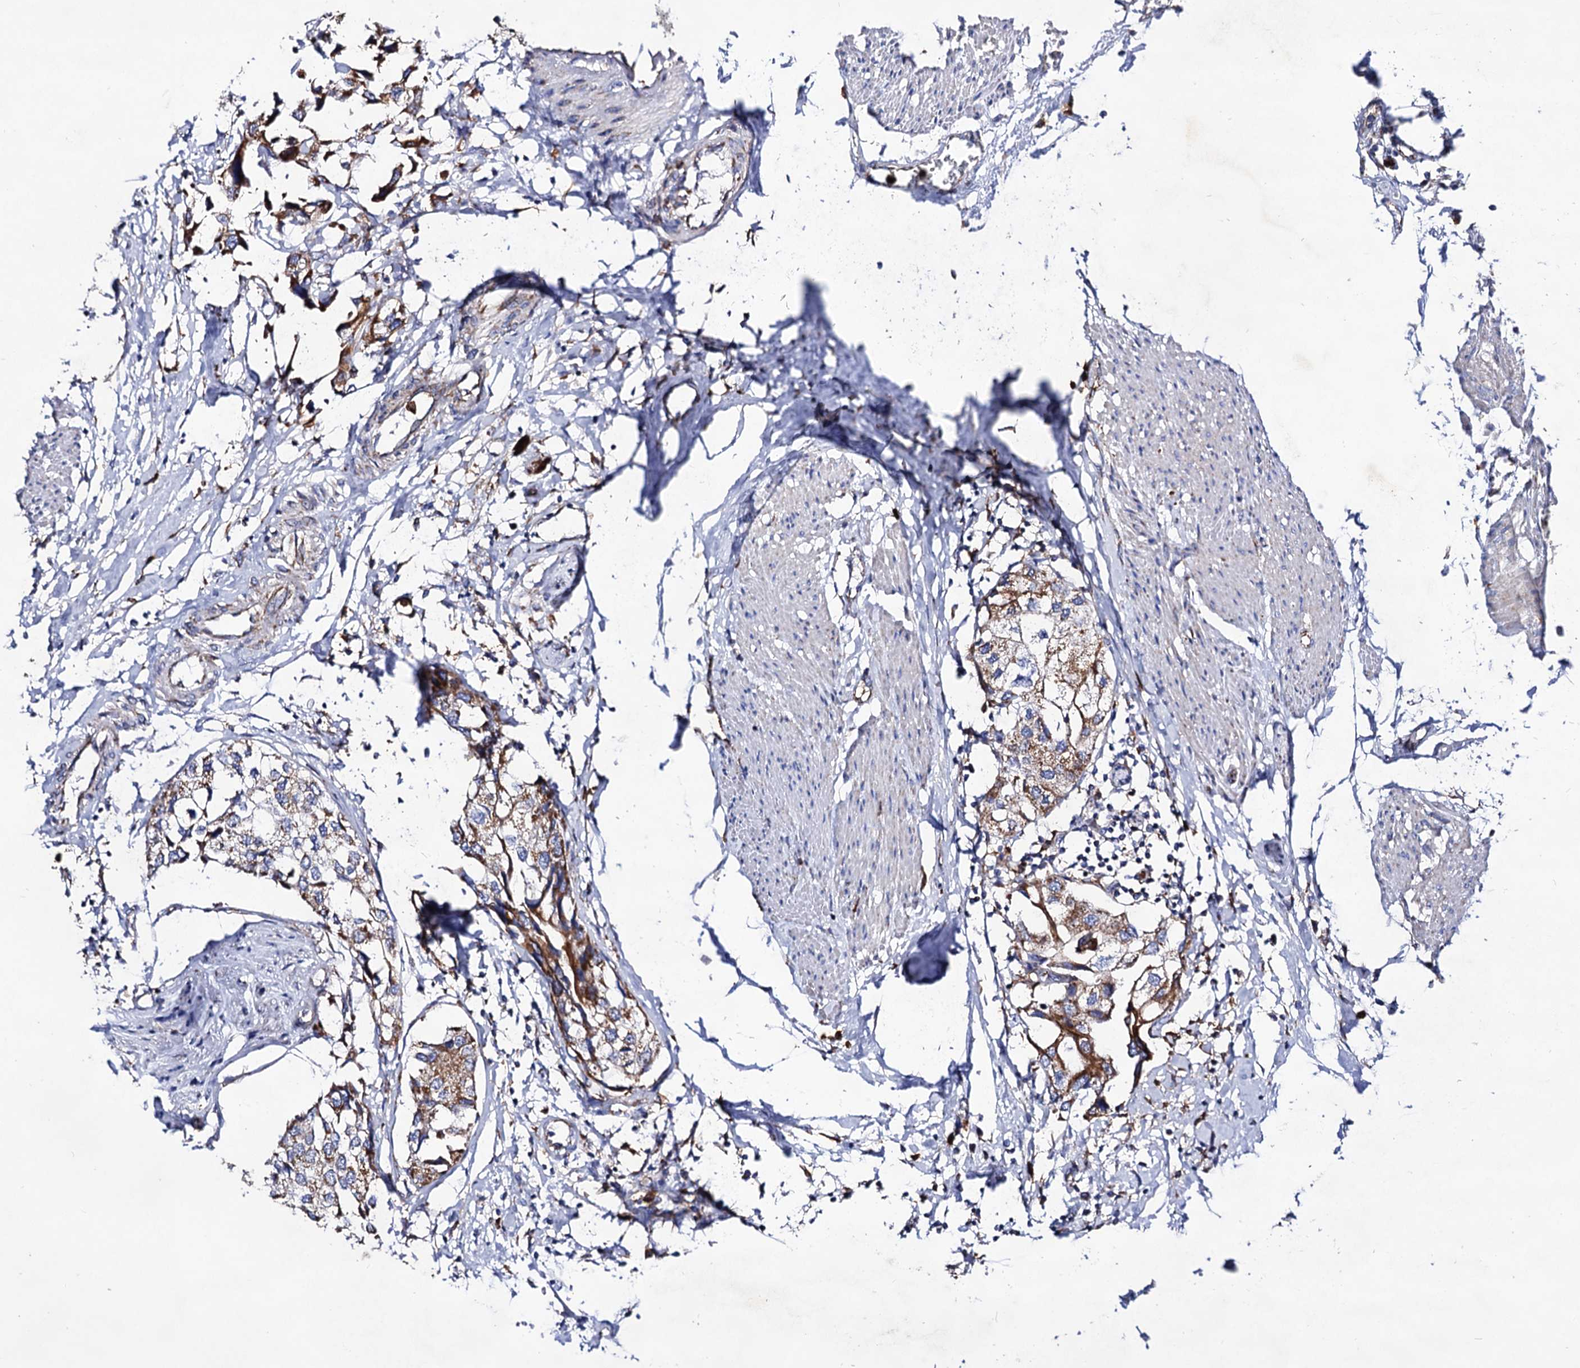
{"staining": {"intensity": "moderate", "quantity": ">75%", "location": "cytoplasmic/membranous"}, "tissue": "urothelial cancer", "cell_type": "Tumor cells", "image_type": "cancer", "snomed": [{"axis": "morphology", "description": "Urothelial carcinoma, High grade"}, {"axis": "topography", "description": "Urinary bladder"}], "caption": "Protein expression analysis of urothelial carcinoma (high-grade) displays moderate cytoplasmic/membranous expression in about >75% of tumor cells.", "gene": "ACAD9", "patient": {"sex": "male", "age": 64}}